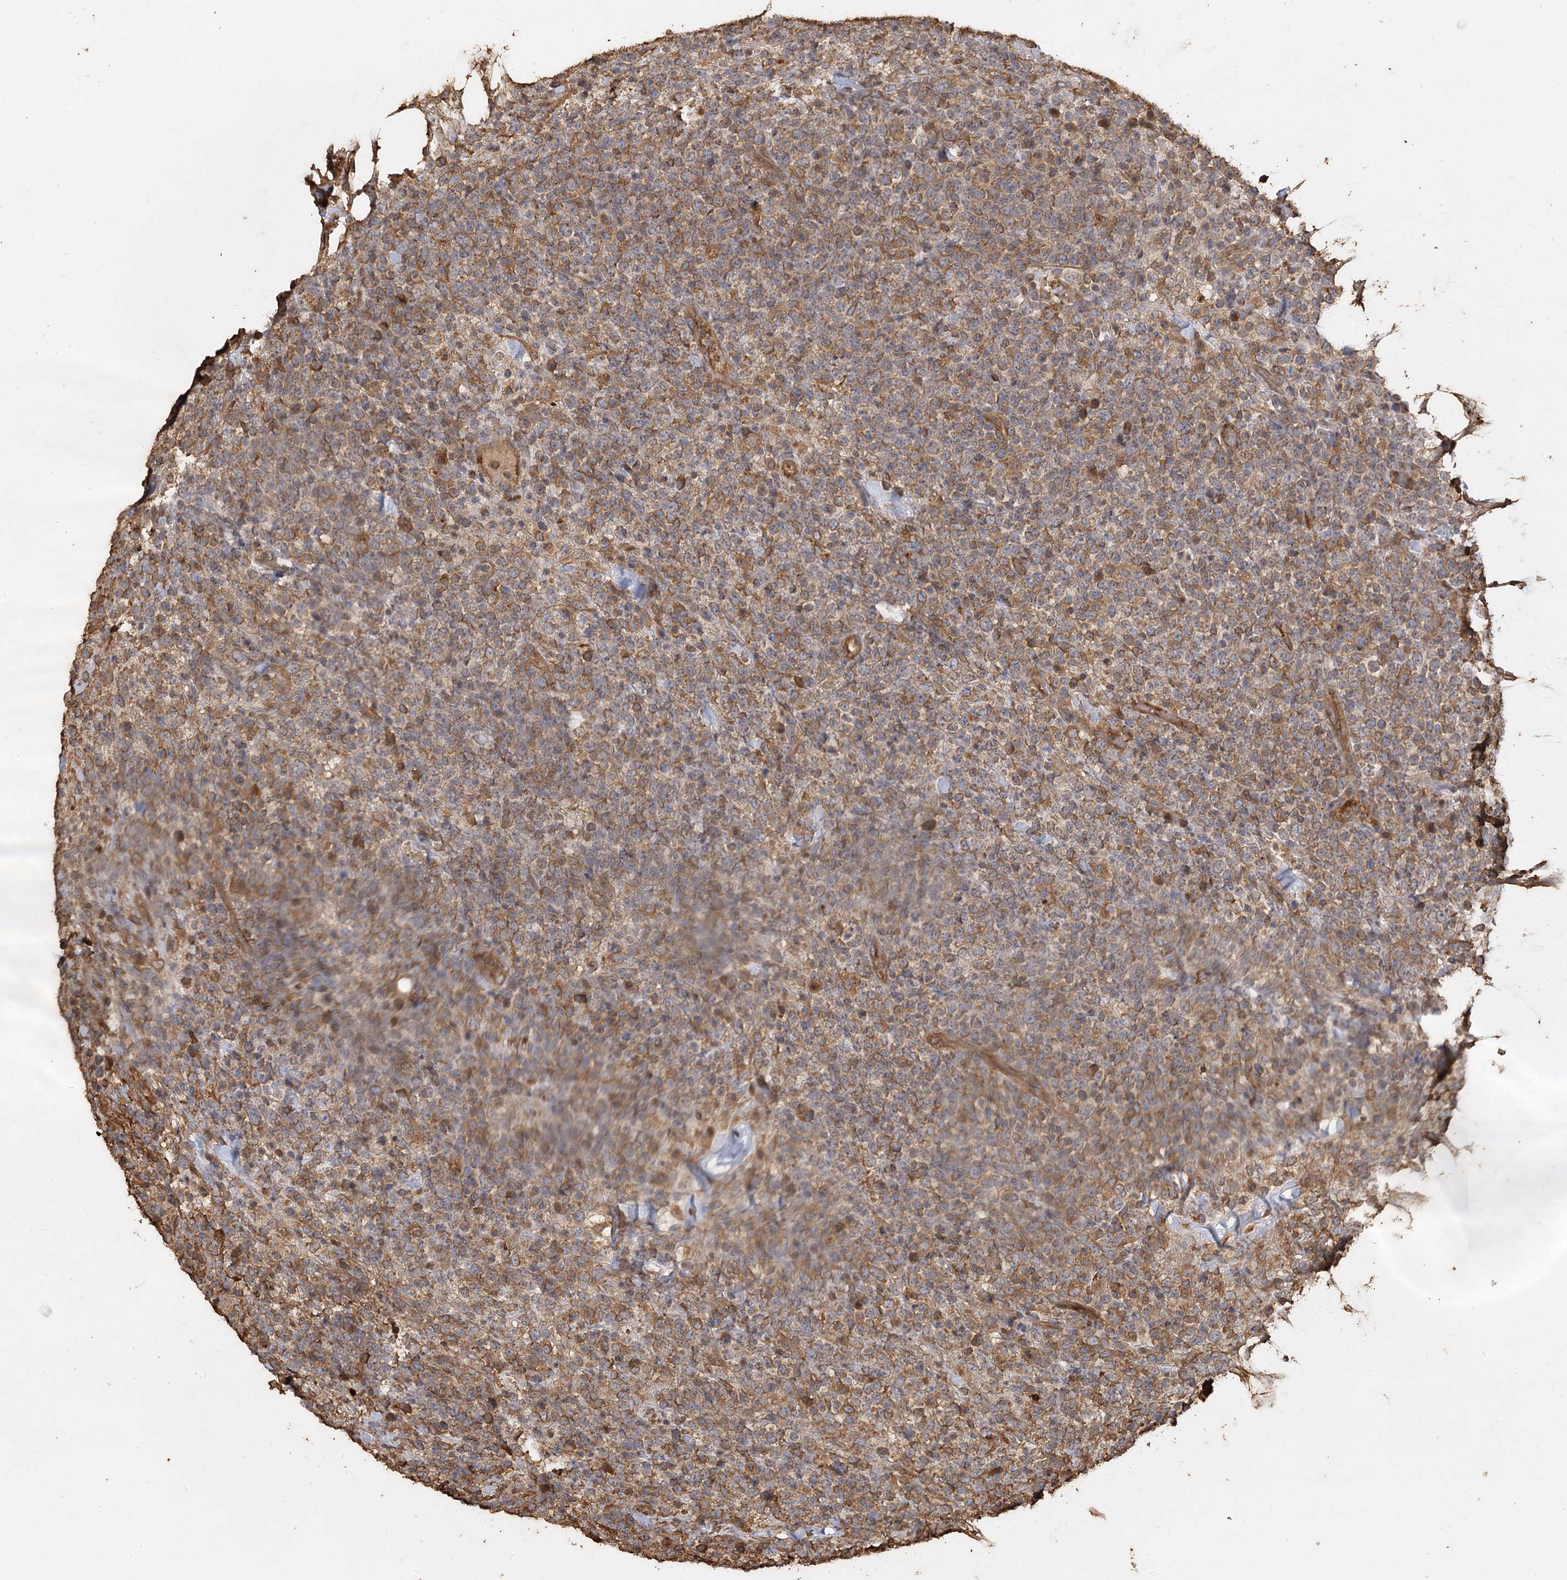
{"staining": {"intensity": "moderate", "quantity": ">75%", "location": "cytoplasmic/membranous"}, "tissue": "lymphoma", "cell_type": "Tumor cells", "image_type": "cancer", "snomed": [{"axis": "morphology", "description": "Malignant lymphoma, non-Hodgkin's type, High grade"}, {"axis": "topography", "description": "Colon"}], "caption": "Lymphoma was stained to show a protein in brown. There is medium levels of moderate cytoplasmic/membranous staining in about >75% of tumor cells. Using DAB (3,3'-diaminobenzidine) (brown) and hematoxylin (blue) stains, captured at high magnification using brightfield microscopy.", "gene": "PIK3C2A", "patient": {"sex": "female", "age": 53}}